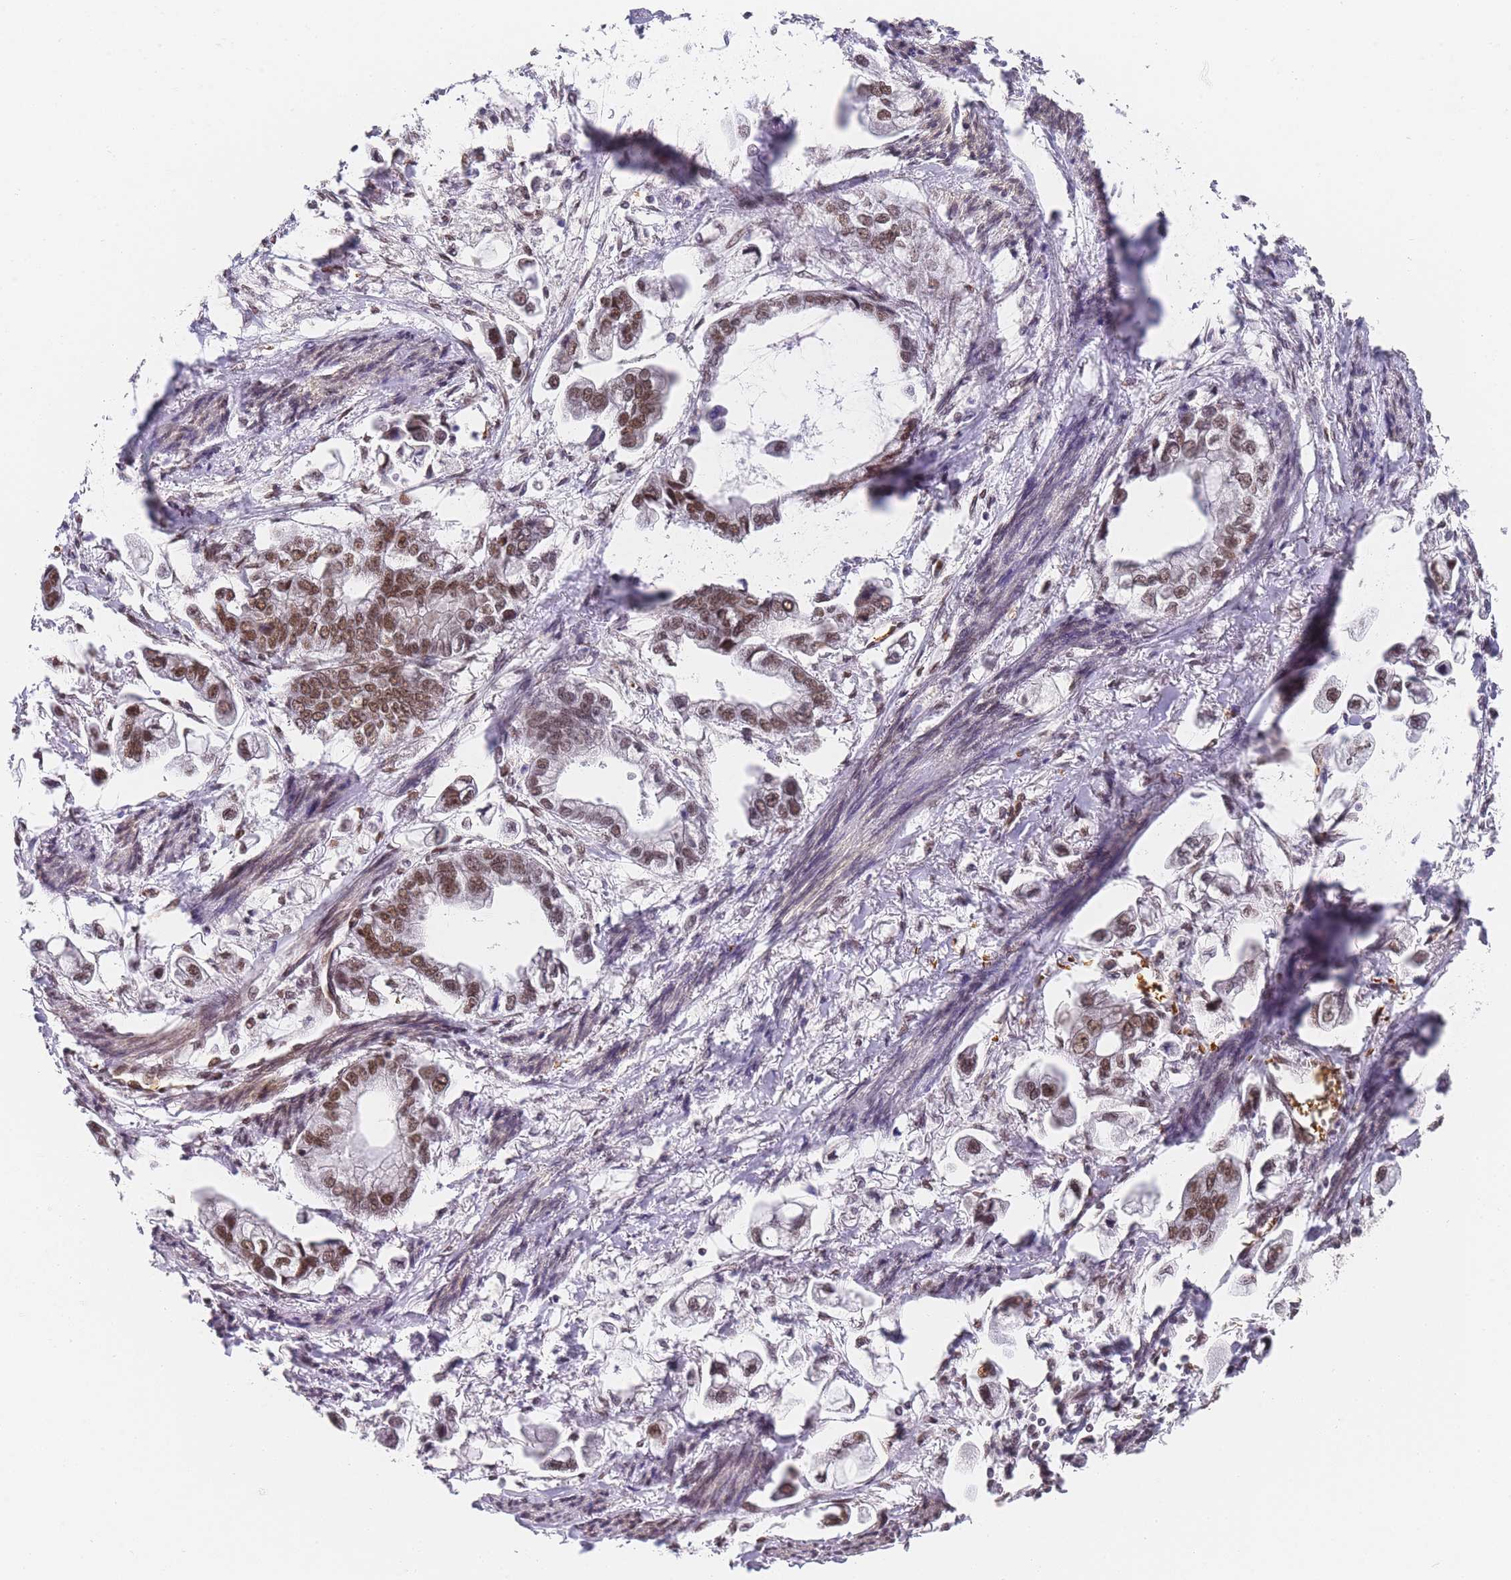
{"staining": {"intensity": "moderate", "quantity": ">75%", "location": "nuclear"}, "tissue": "stomach cancer", "cell_type": "Tumor cells", "image_type": "cancer", "snomed": [{"axis": "morphology", "description": "Adenocarcinoma, NOS"}, {"axis": "topography", "description": "Stomach"}], "caption": "A medium amount of moderate nuclear positivity is identified in about >75% of tumor cells in stomach cancer tissue. (DAB (3,3'-diaminobenzidine) IHC with brightfield microscopy, high magnification).", "gene": "POLR1A", "patient": {"sex": "male", "age": 62}}